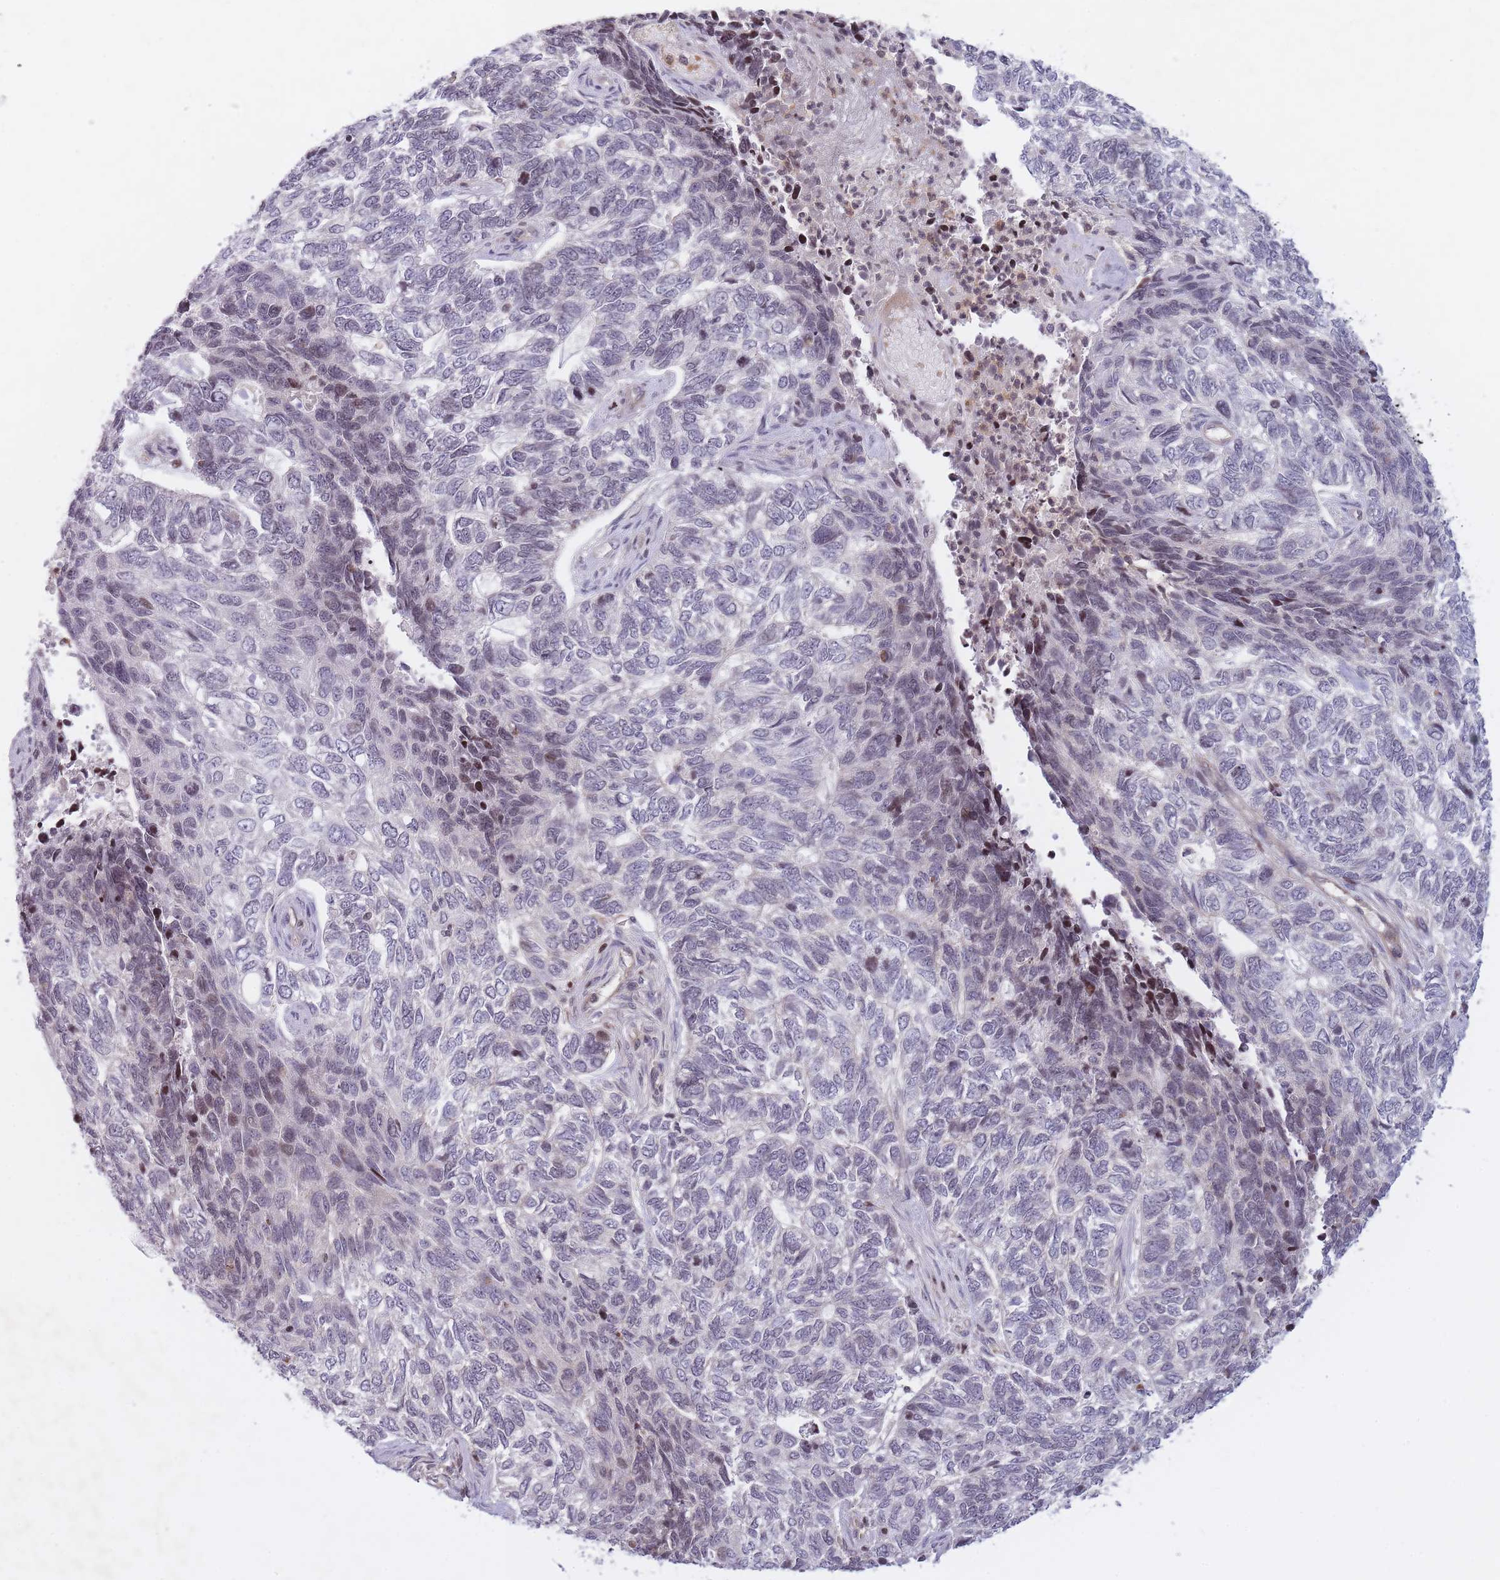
{"staining": {"intensity": "negative", "quantity": "none", "location": "none"}, "tissue": "skin cancer", "cell_type": "Tumor cells", "image_type": "cancer", "snomed": [{"axis": "morphology", "description": "Basal cell carcinoma"}, {"axis": "topography", "description": "Skin"}], "caption": "A photomicrograph of human basal cell carcinoma (skin) is negative for staining in tumor cells.", "gene": "SLC35F5", "patient": {"sex": "female", "age": 65}}